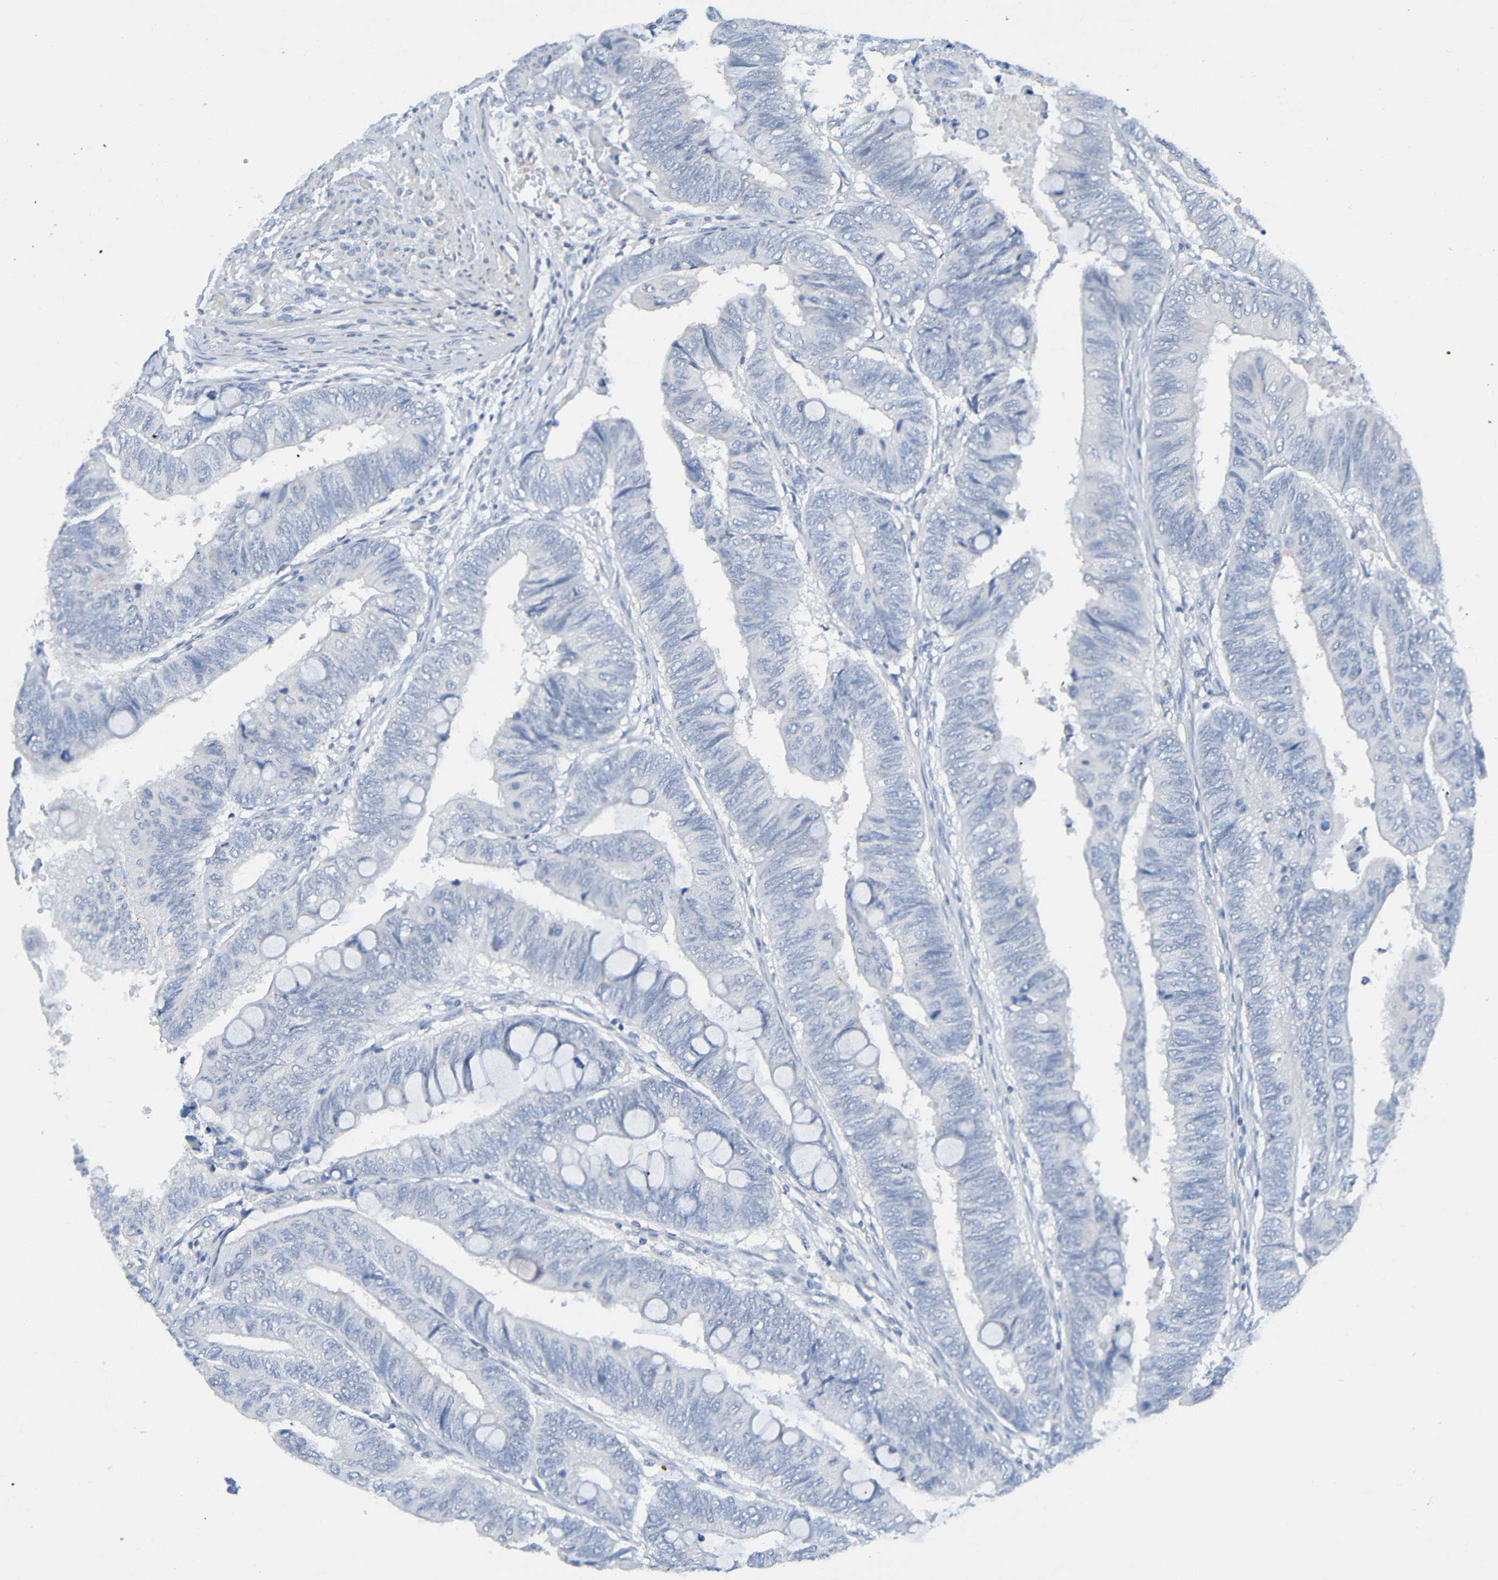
{"staining": {"intensity": "negative", "quantity": "none", "location": "none"}, "tissue": "colorectal cancer", "cell_type": "Tumor cells", "image_type": "cancer", "snomed": [{"axis": "morphology", "description": "Normal tissue, NOS"}, {"axis": "morphology", "description": "Adenocarcinoma, NOS"}, {"axis": "topography", "description": "Rectum"}, {"axis": "topography", "description": "Peripheral nerve tissue"}], "caption": "Immunohistochemistry photomicrograph of colorectal cancer stained for a protein (brown), which exhibits no staining in tumor cells. The staining is performed using DAB brown chromogen with nuclei counter-stained in using hematoxylin.", "gene": "IL10", "patient": {"sex": "male", "age": 92}}